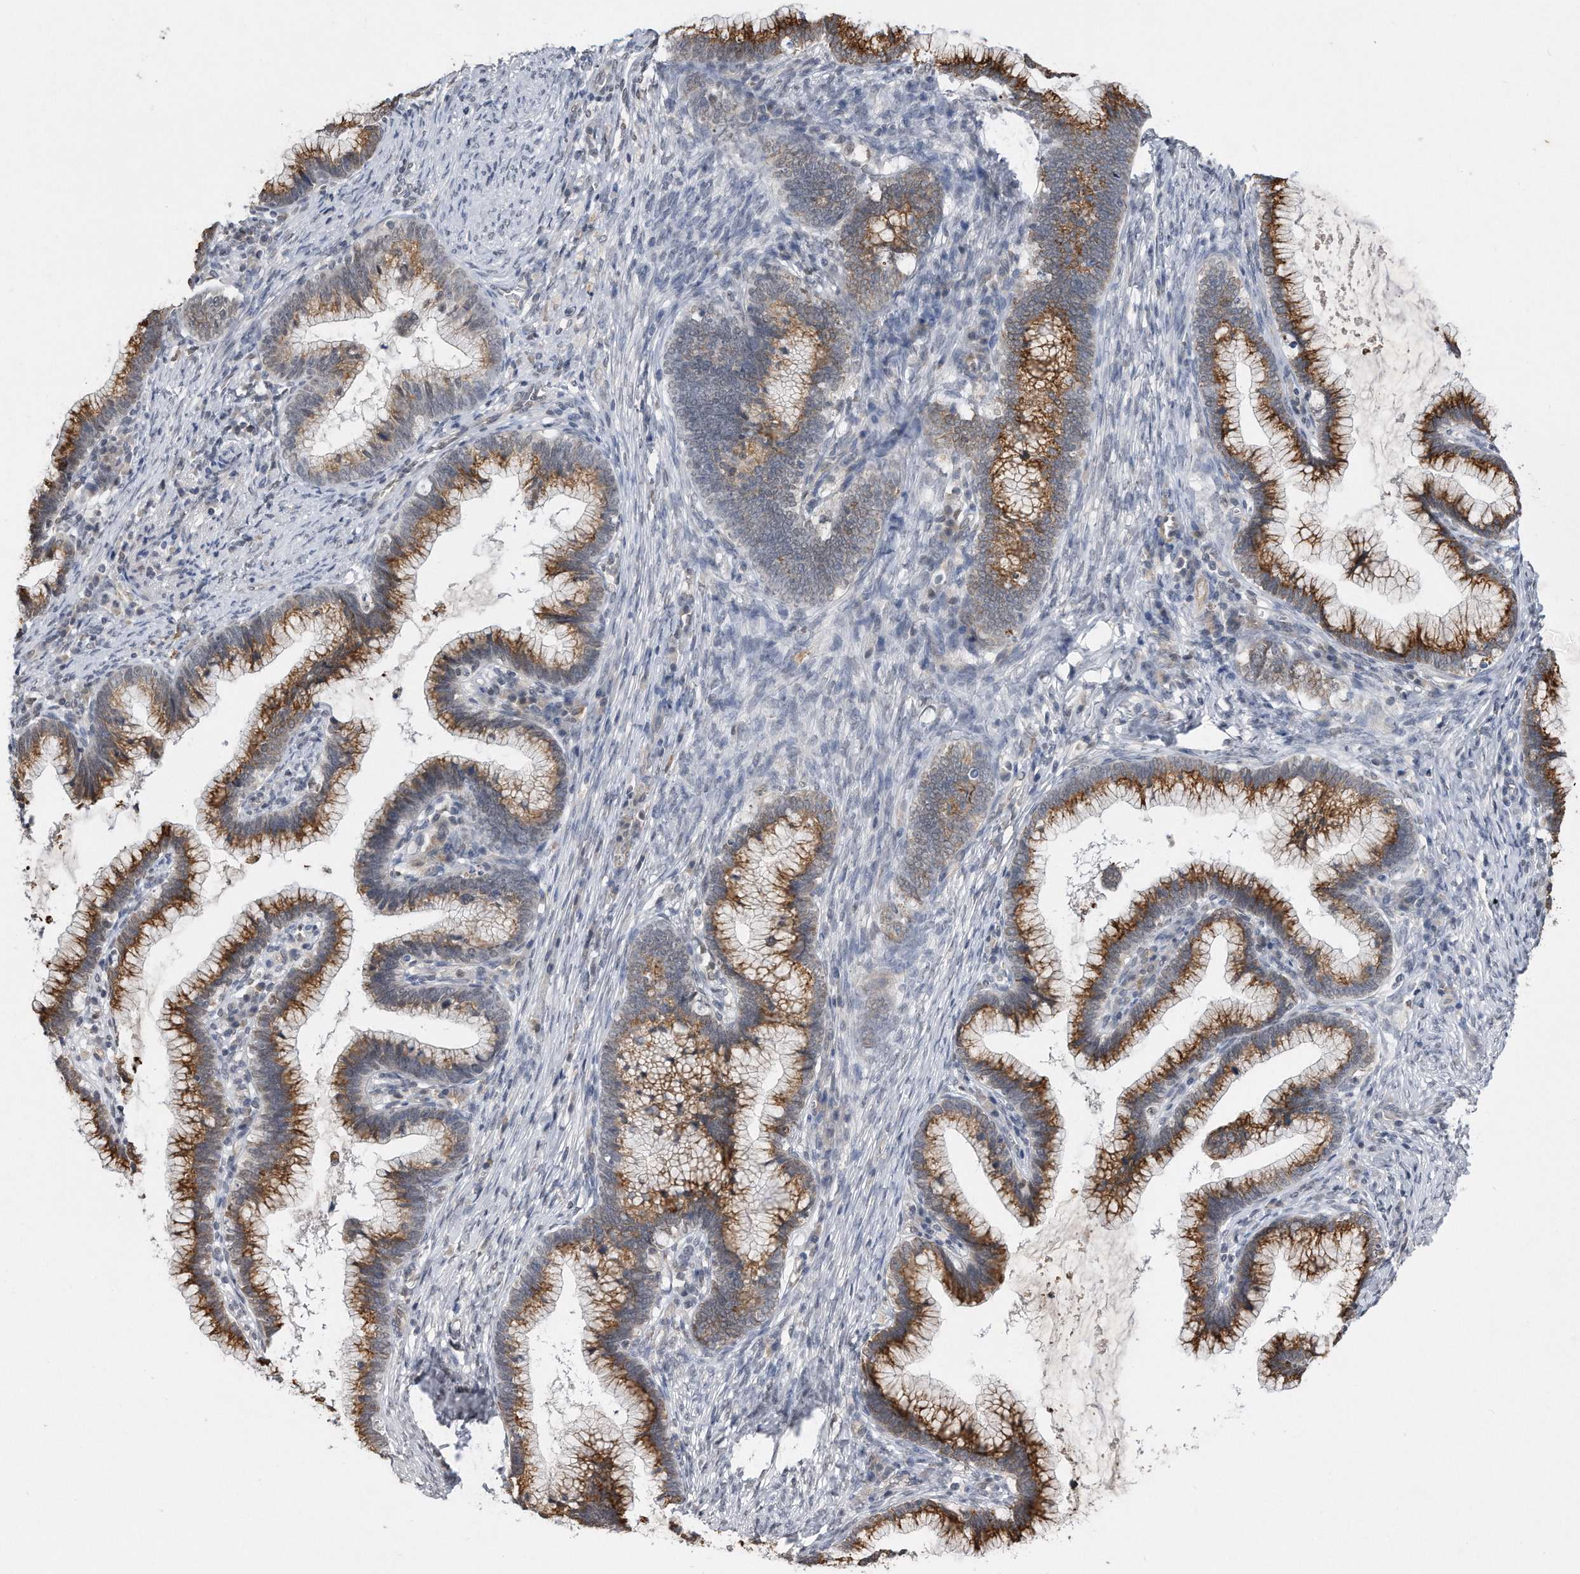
{"staining": {"intensity": "moderate", "quantity": "25%-75%", "location": "cytoplasmic/membranous,nuclear"}, "tissue": "cervical cancer", "cell_type": "Tumor cells", "image_type": "cancer", "snomed": [{"axis": "morphology", "description": "Adenocarcinoma, NOS"}, {"axis": "topography", "description": "Cervix"}], "caption": "Moderate cytoplasmic/membranous and nuclear positivity for a protein is seen in approximately 25%-75% of tumor cells of cervical adenocarcinoma using immunohistochemistry (IHC).", "gene": "TP53INP1", "patient": {"sex": "female", "age": 36}}